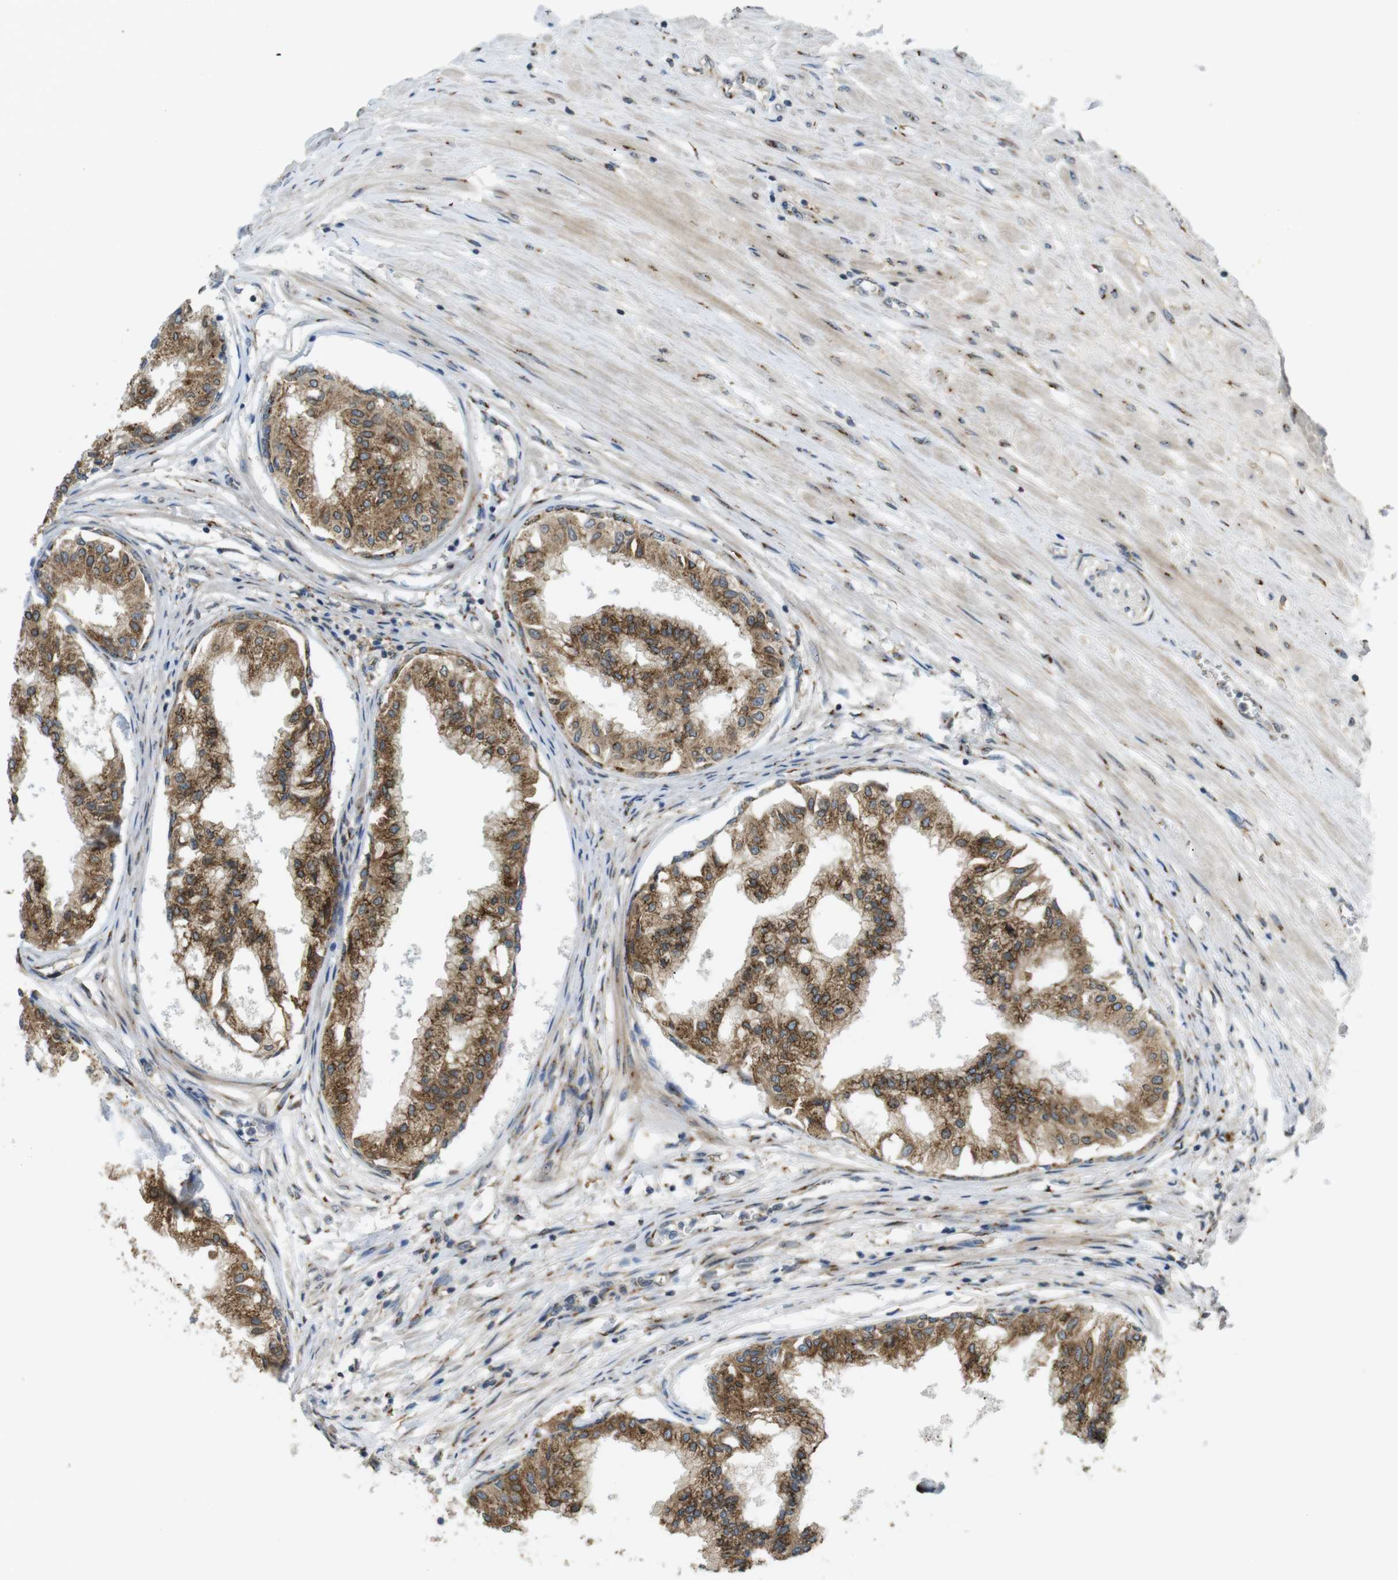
{"staining": {"intensity": "strong", "quantity": ">75%", "location": "cytoplasmic/membranous"}, "tissue": "prostate", "cell_type": "Glandular cells", "image_type": "normal", "snomed": [{"axis": "morphology", "description": "Normal tissue, NOS"}, {"axis": "topography", "description": "Prostate"}, {"axis": "topography", "description": "Seminal veicle"}], "caption": "A high amount of strong cytoplasmic/membranous expression is identified in approximately >75% of glandular cells in unremarkable prostate.", "gene": "TMEM143", "patient": {"sex": "male", "age": 60}}